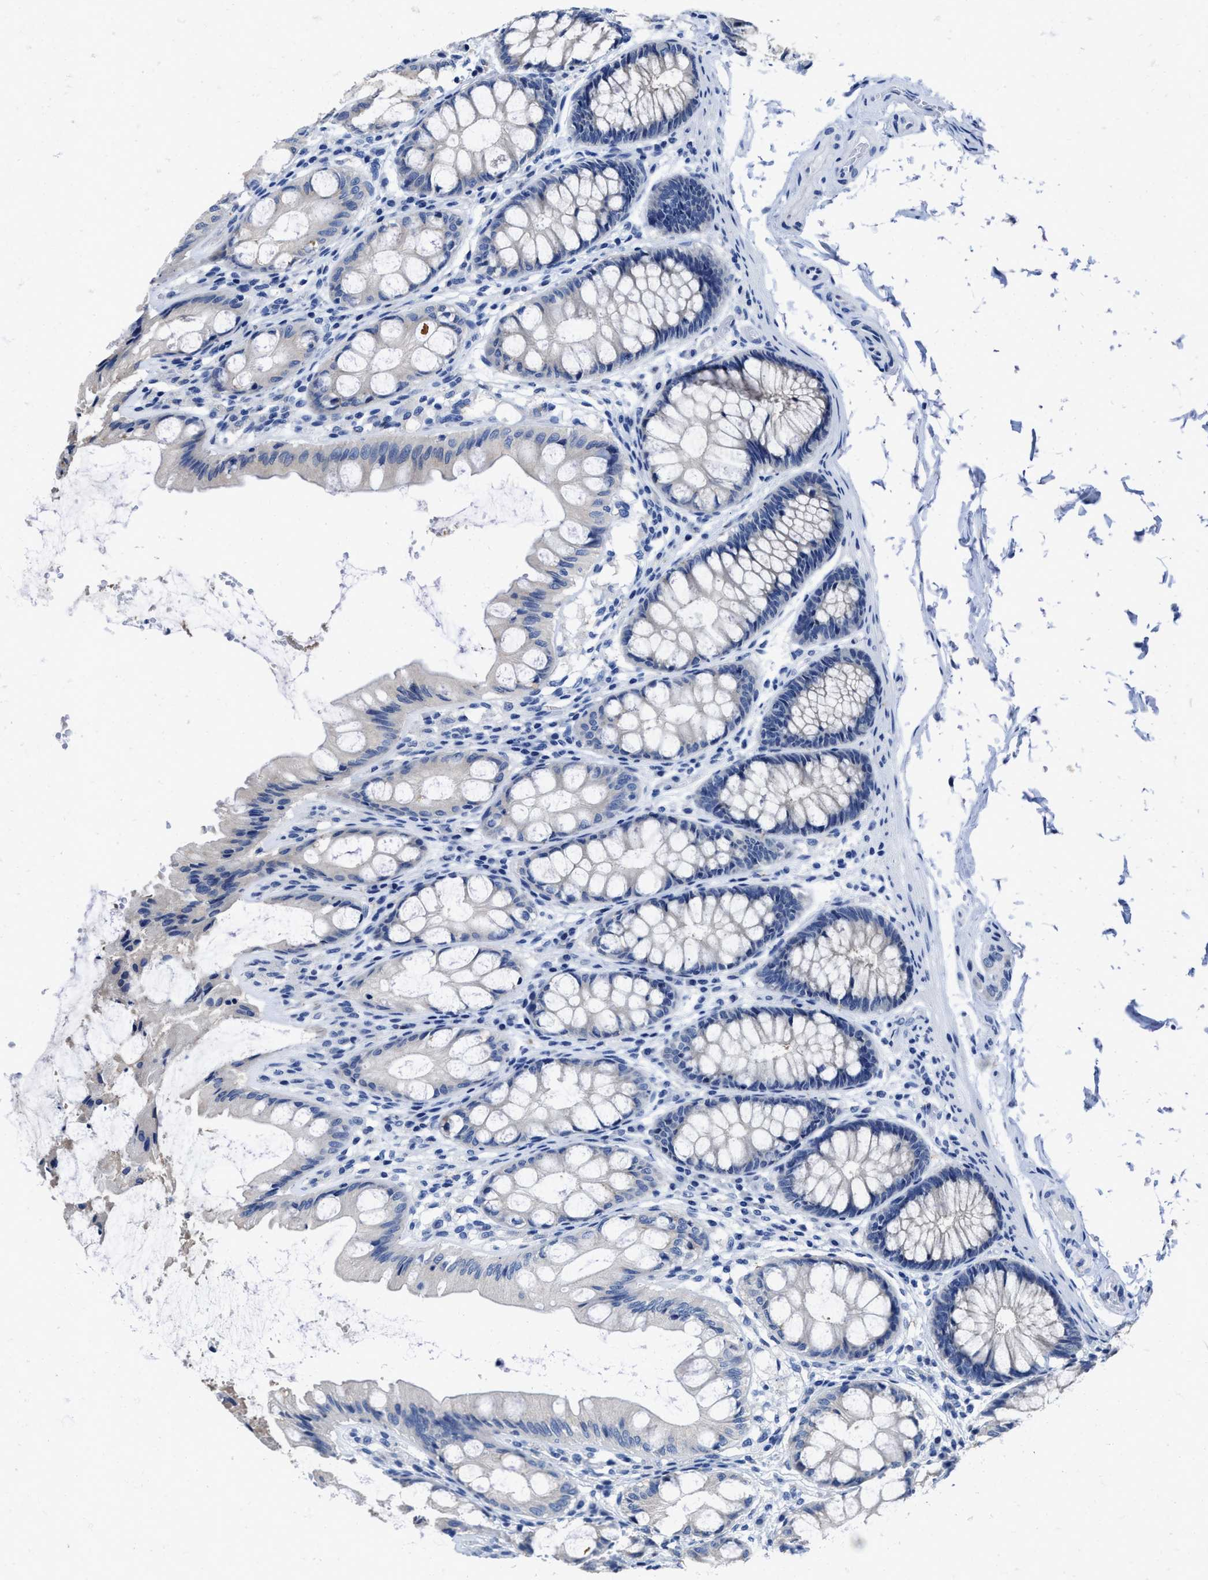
{"staining": {"intensity": "negative", "quantity": "none", "location": "none"}, "tissue": "colon", "cell_type": "Endothelial cells", "image_type": "normal", "snomed": [{"axis": "morphology", "description": "Normal tissue, NOS"}, {"axis": "topography", "description": "Colon"}], "caption": "Colon stained for a protein using IHC reveals no positivity endothelial cells.", "gene": "HOOK1", "patient": {"sex": "male", "age": 47}}